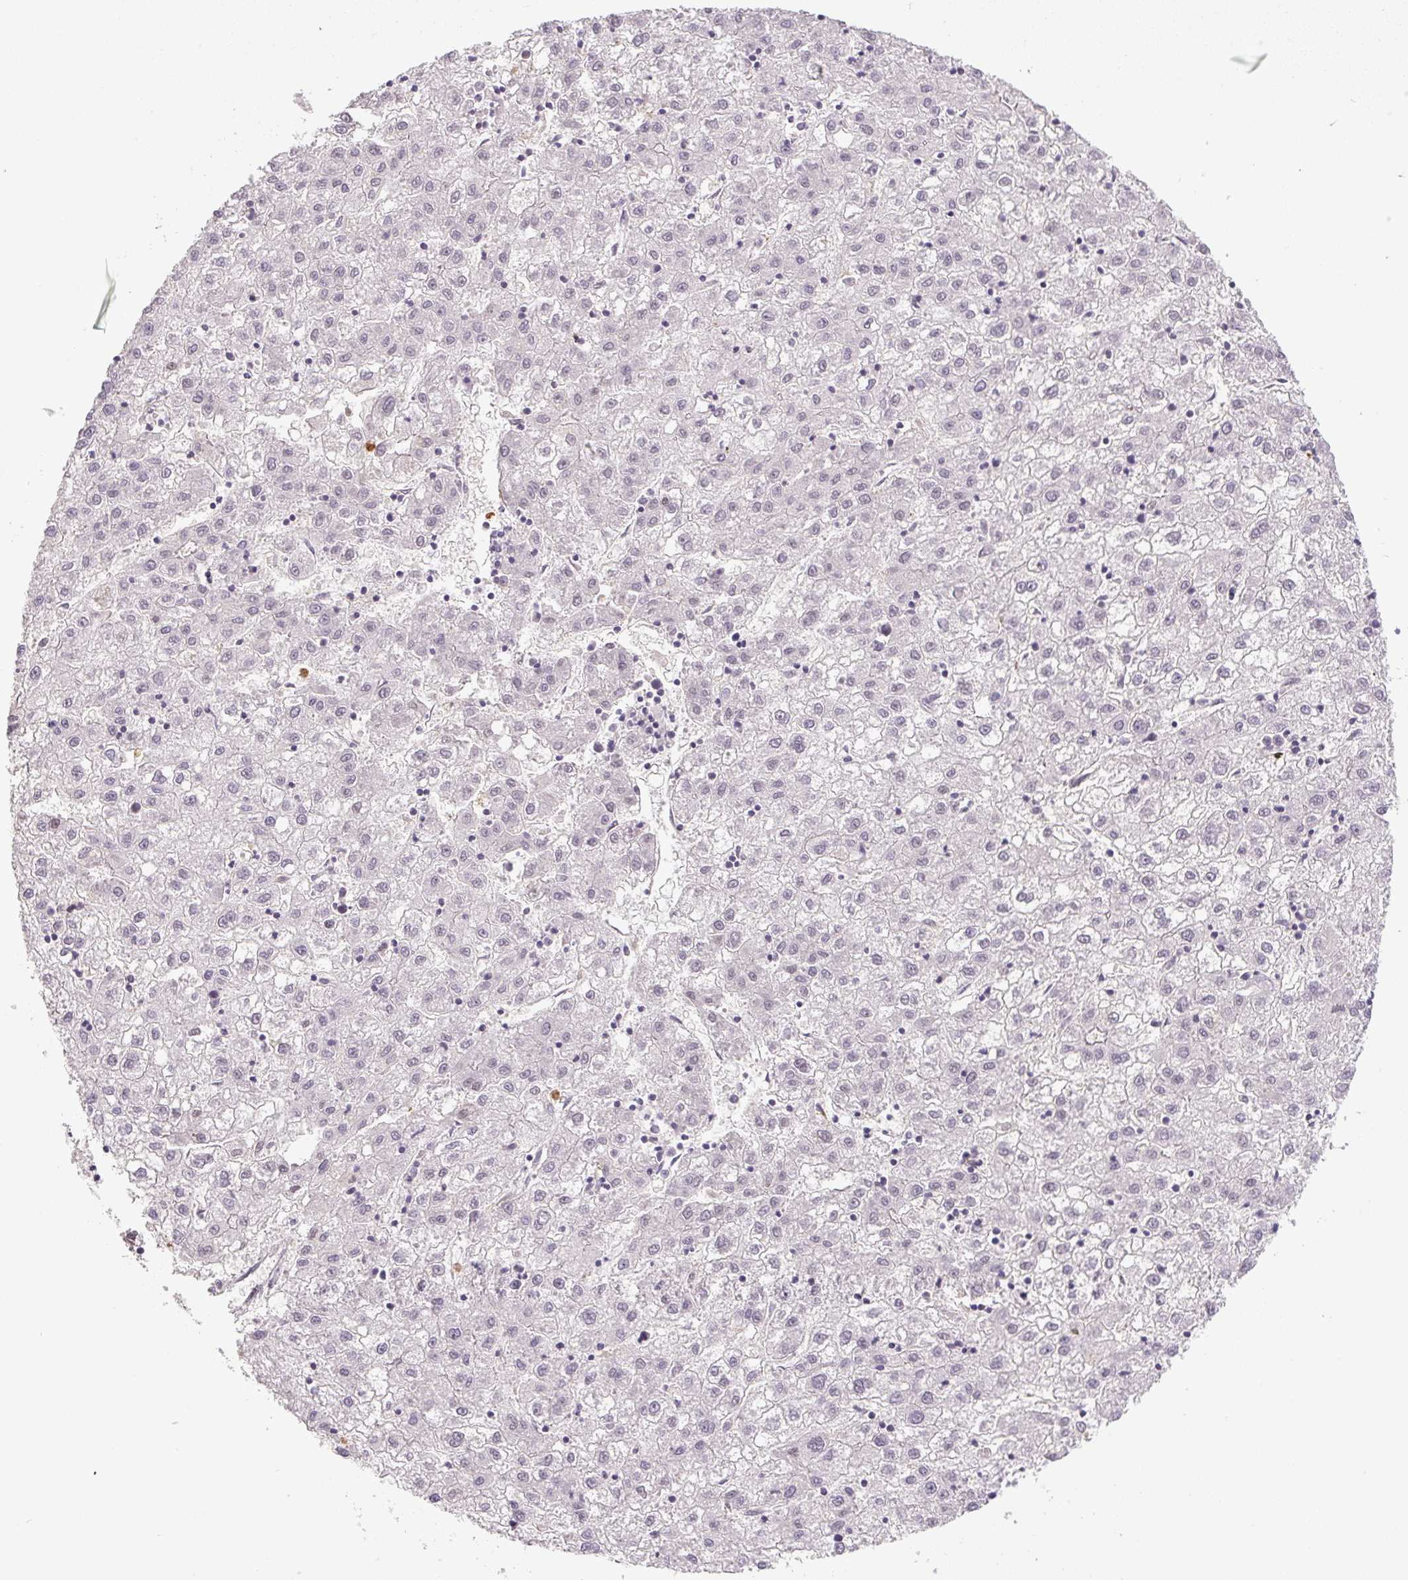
{"staining": {"intensity": "negative", "quantity": "none", "location": "none"}, "tissue": "liver cancer", "cell_type": "Tumor cells", "image_type": "cancer", "snomed": [{"axis": "morphology", "description": "Carcinoma, Hepatocellular, NOS"}, {"axis": "topography", "description": "Liver"}], "caption": "IHC micrograph of human hepatocellular carcinoma (liver) stained for a protein (brown), which shows no positivity in tumor cells.", "gene": "SGF29", "patient": {"sex": "male", "age": 72}}